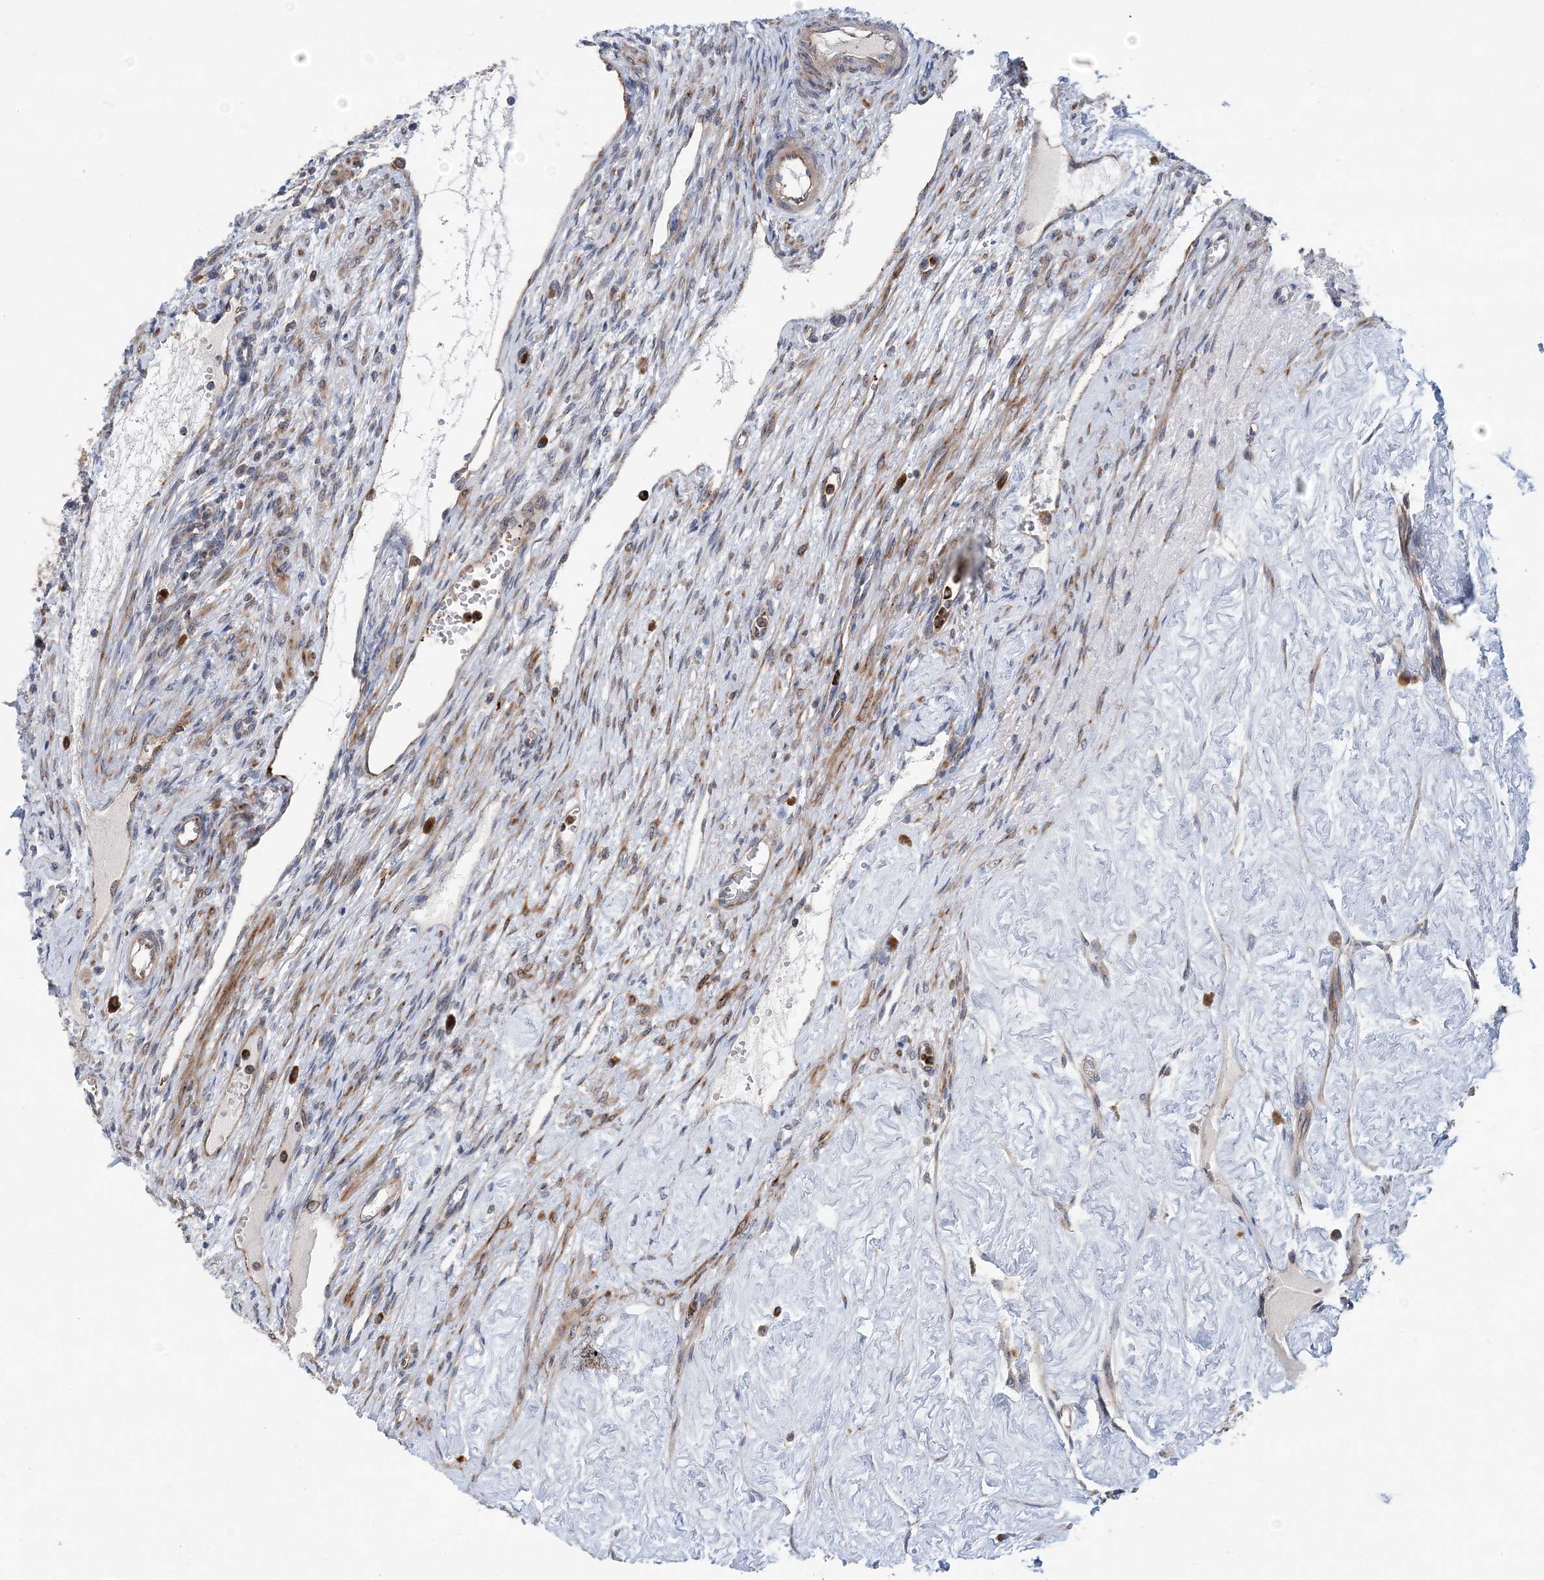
{"staining": {"intensity": "negative", "quantity": "none", "location": "none"}, "tissue": "ovary", "cell_type": "Ovarian stroma cells", "image_type": "normal", "snomed": [{"axis": "morphology", "description": "Normal tissue, NOS"}, {"axis": "morphology", "description": "Cyst, NOS"}, {"axis": "topography", "description": "Ovary"}], "caption": "Photomicrograph shows no significant protein positivity in ovarian stroma cells of benign ovary.", "gene": "PTTG1IP", "patient": {"sex": "female", "age": 33}}